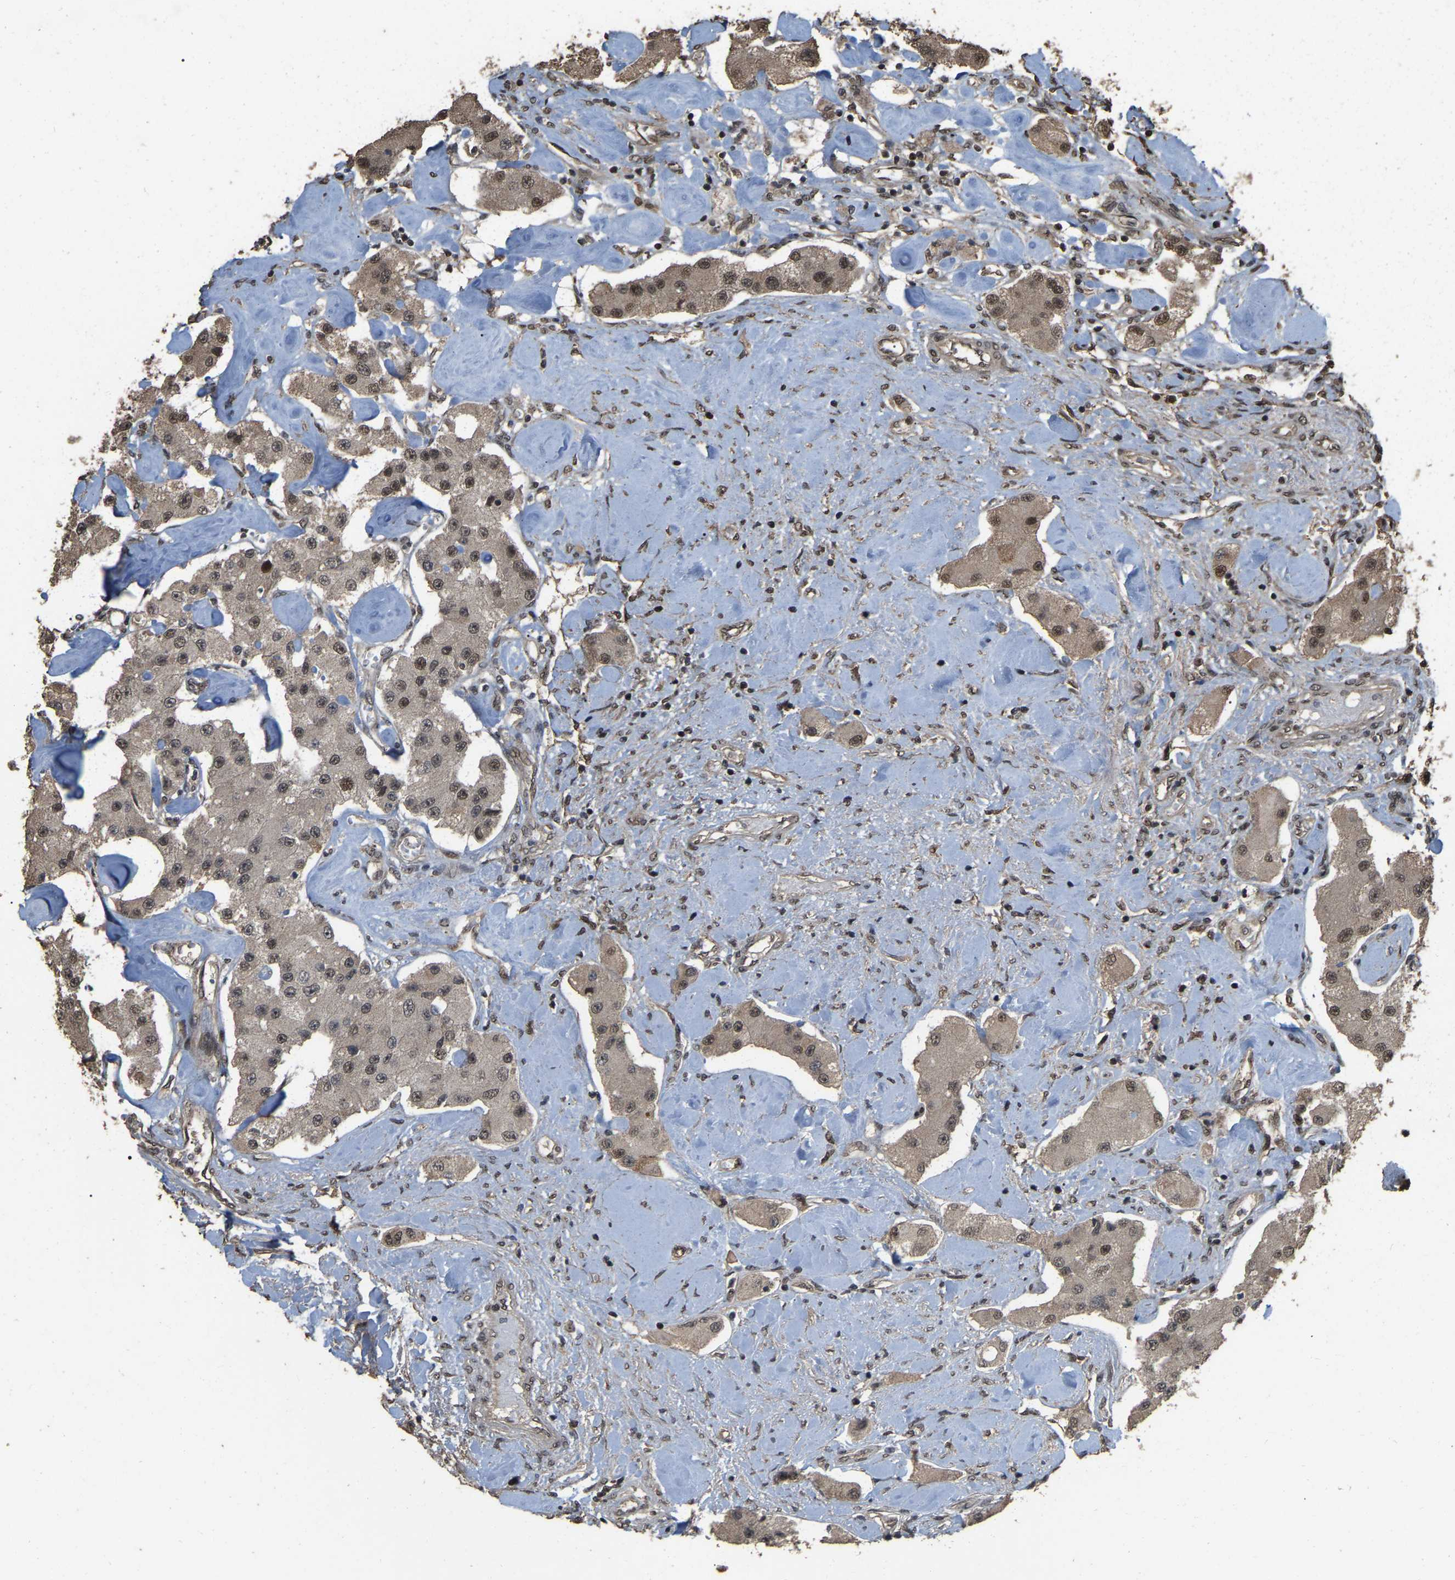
{"staining": {"intensity": "weak", "quantity": ">75%", "location": "cytoplasmic/membranous,nuclear"}, "tissue": "carcinoid", "cell_type": "Tumor cells", "image_type": "cancer", "snomed": [{"axis": "morphology", "description": "Carcinoid, malignant, NOS"}, {"axis": "topography", "description": "Pancreas"}], "caption": "Immunohistochemical staining of malignant carcinoid shows low levels of weak cytoplasmic/membranous and nuclear positivity in about >75% of tumor cells. (Brightfield microscopy of DAB IHC at high magnification).", "gene": "ARHGAP23", "patient": {"sex": "male", "age": 41}}